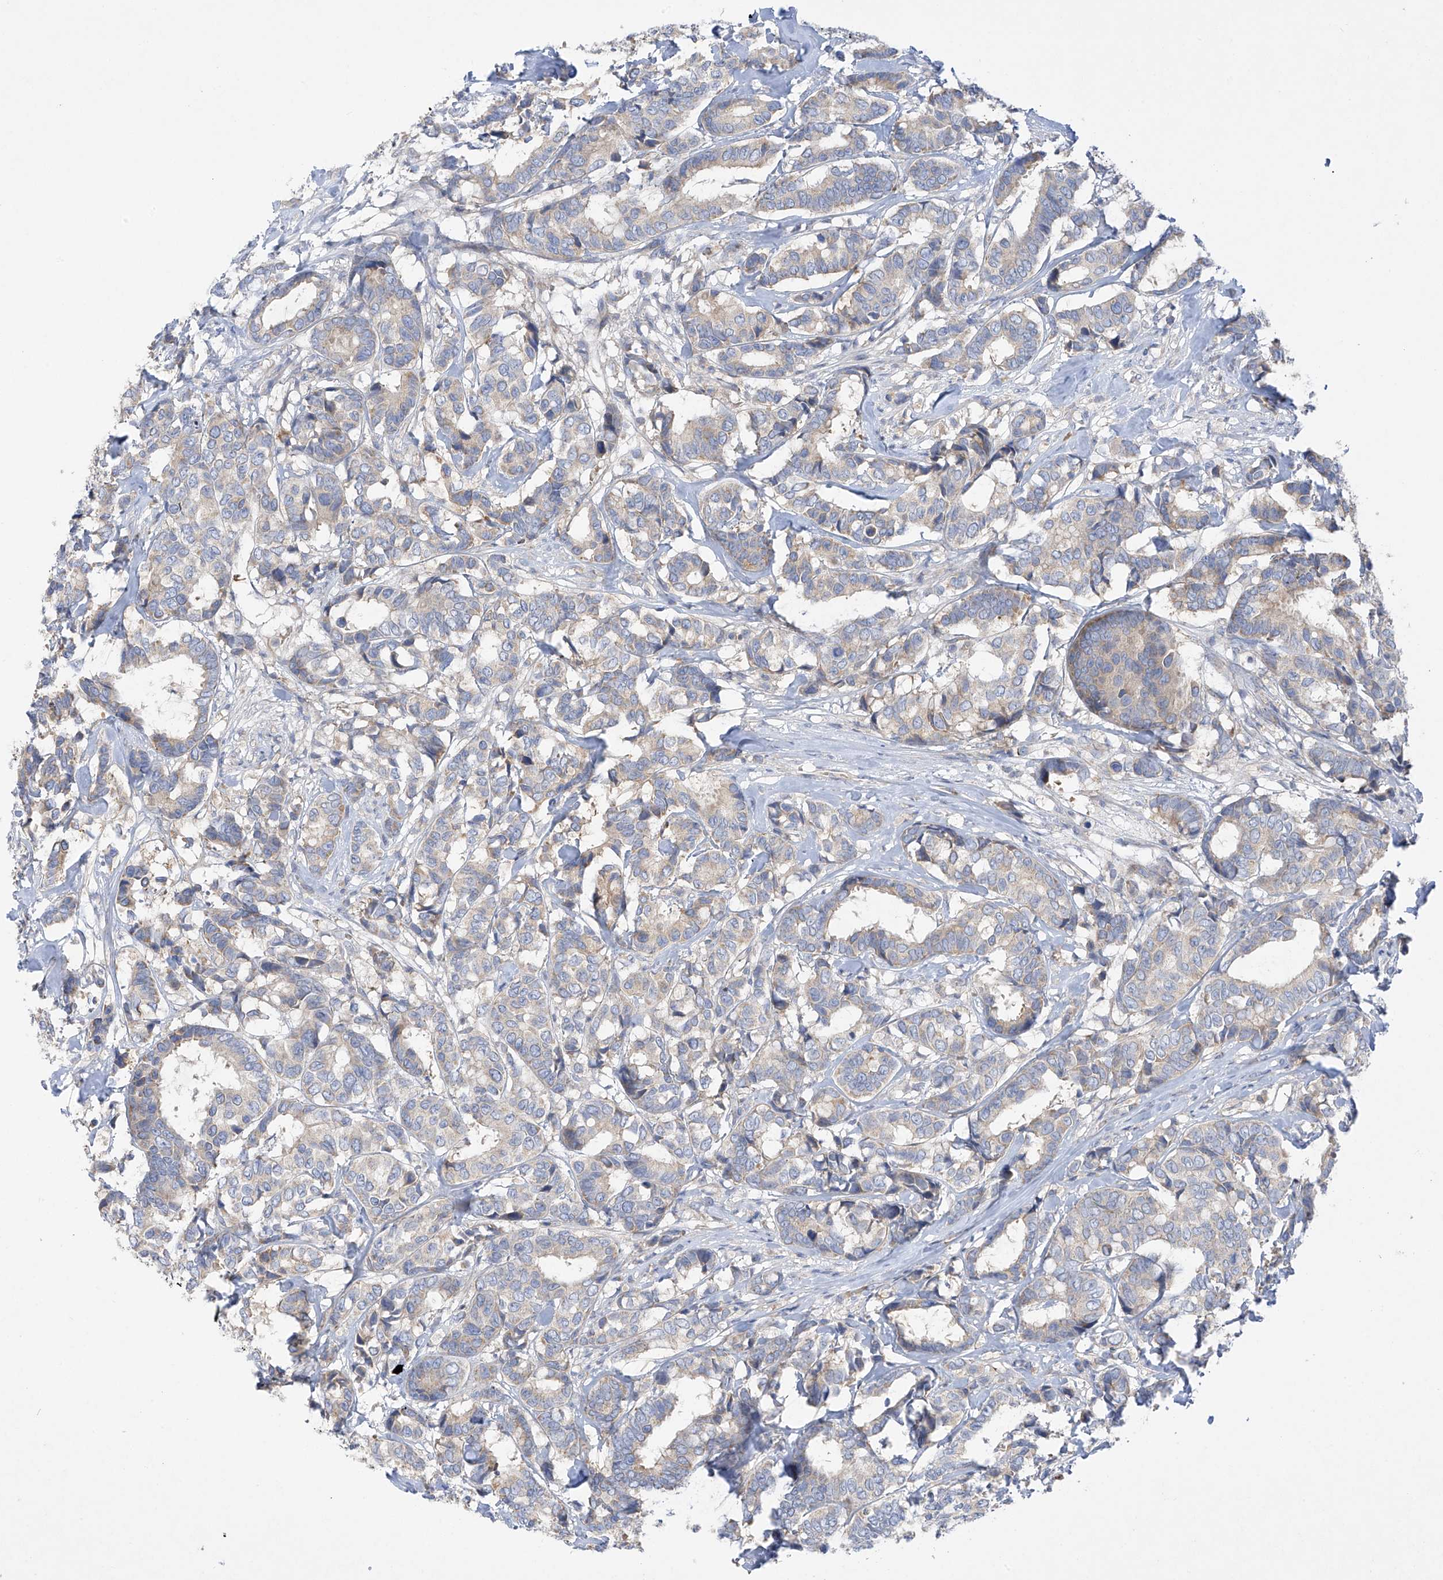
{"staining": {"intensity": "weak", "quantity": "25%-75%", "location": "cytoplasmic/membranous"}, "tissue": "breast cancer", "cell_type": "Tumor cells", "image_type": "cancer", "snomed": [{"axis": "morphology", "description": "Duct carcinoma"}, {"axis": "topography", "description": "Breast"}], "caption": "This histopathology image displays immunohistochemistry (IHC) staining of human breast cancer, with low weak cytoplasmic/membranous staining in about 25%-75% of tumor cells.", "gene": "METTL18", "patient": {"sex": "female", "age": 87}}